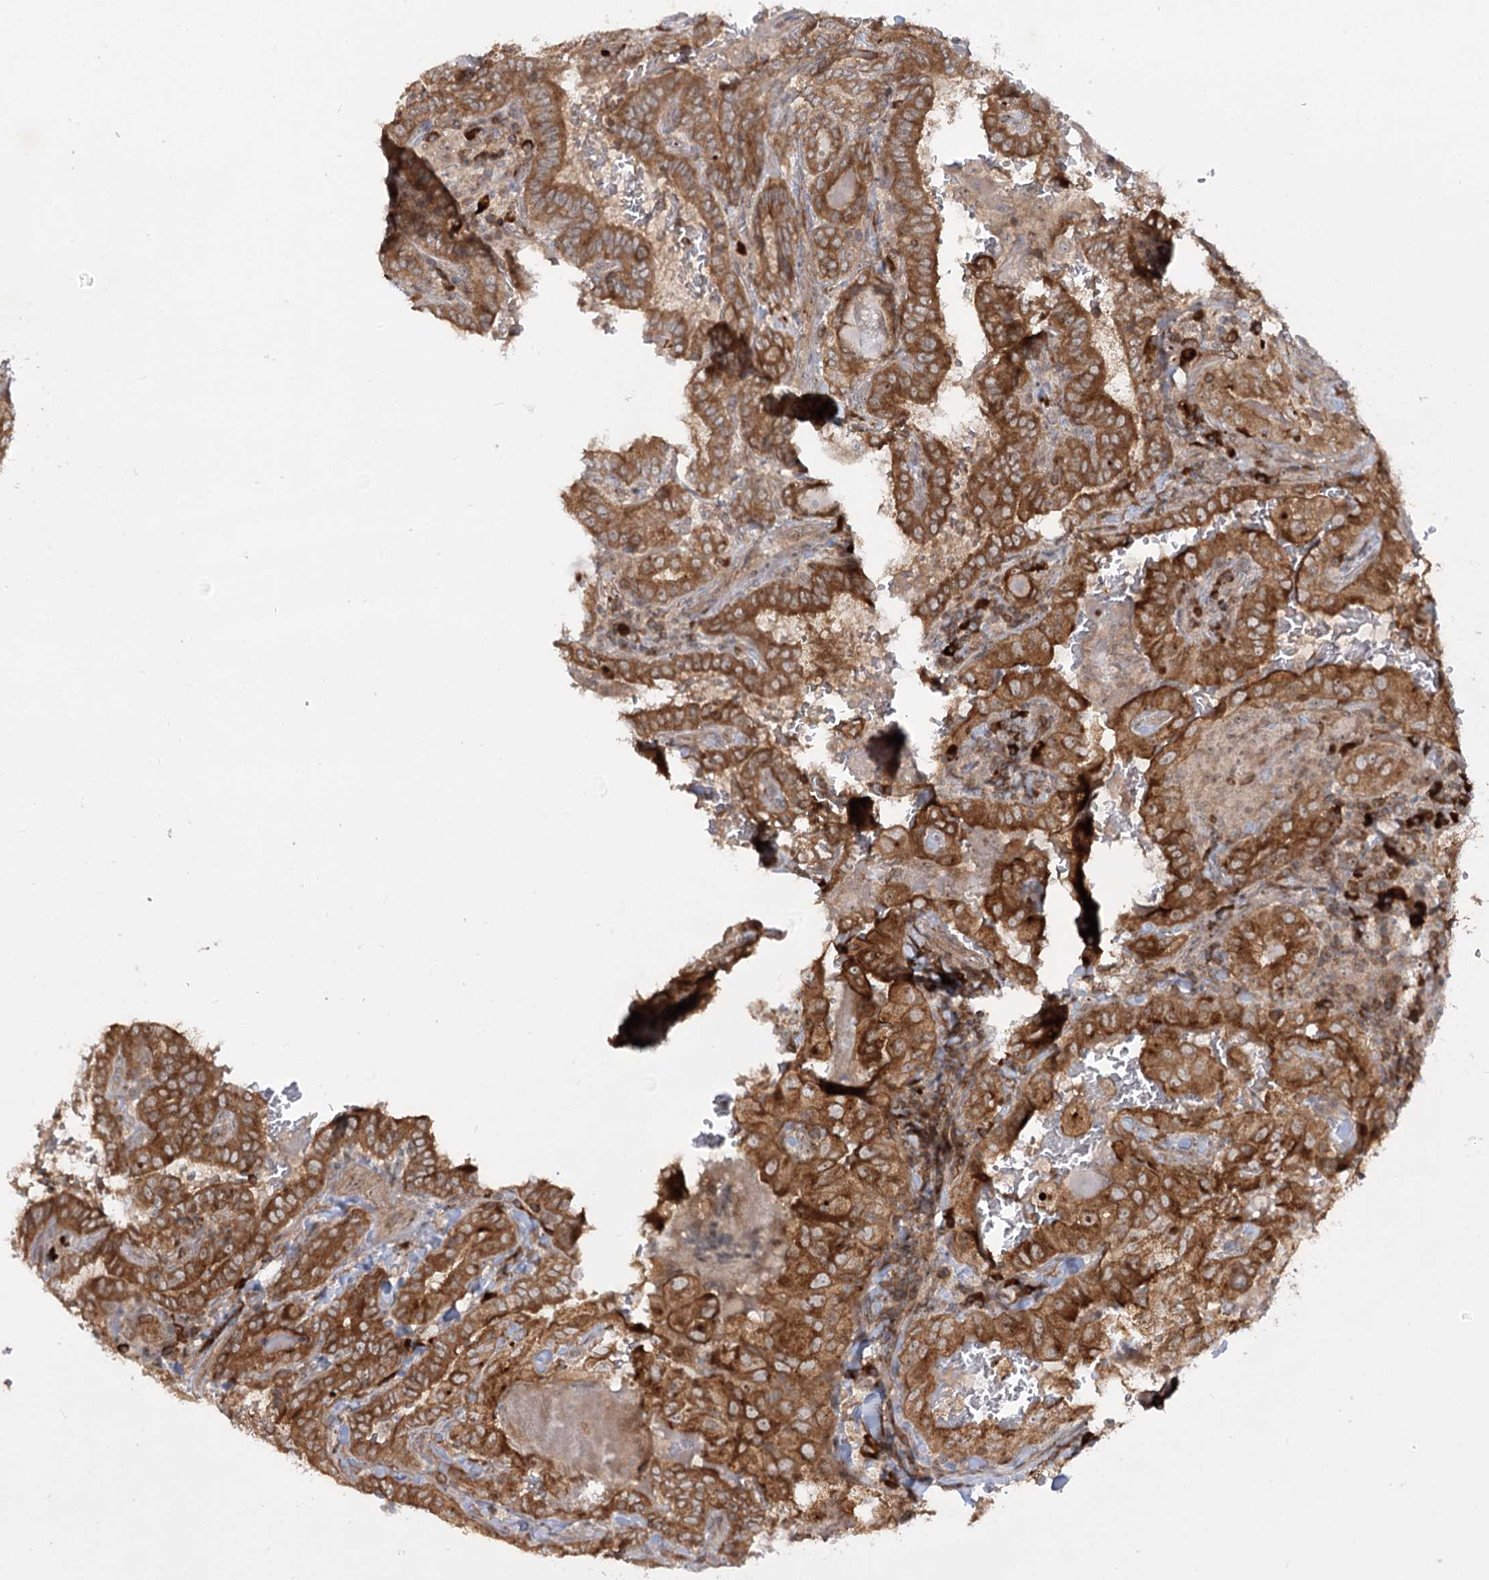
{"staining": {"intensity": "moderate", "quantity": ">75%", "location": "cytoplasmic/membranous"}, "tissue": "thyroid cancer", "cell_type": "Tumor cells", "image_type": "cancer", "snomed": [{"axis": "morphology", "description": "Papillary adenocarcinoma, NOS"}, {"axis": "topography", "description": "Thyroid gland"}], "caption": "The micrograph shows a brown stain indicating the presence of a protein in the cytoplasmic/membranous of tumor cells in papillary adenocarcinoma (thyroid). (DAB (3,3'-diaminobenzidine) IHC, brown staining for protein, blue staining for nuclei).", "gene": "SYTL1", "patient": {"sex": "female", "age": 72}}